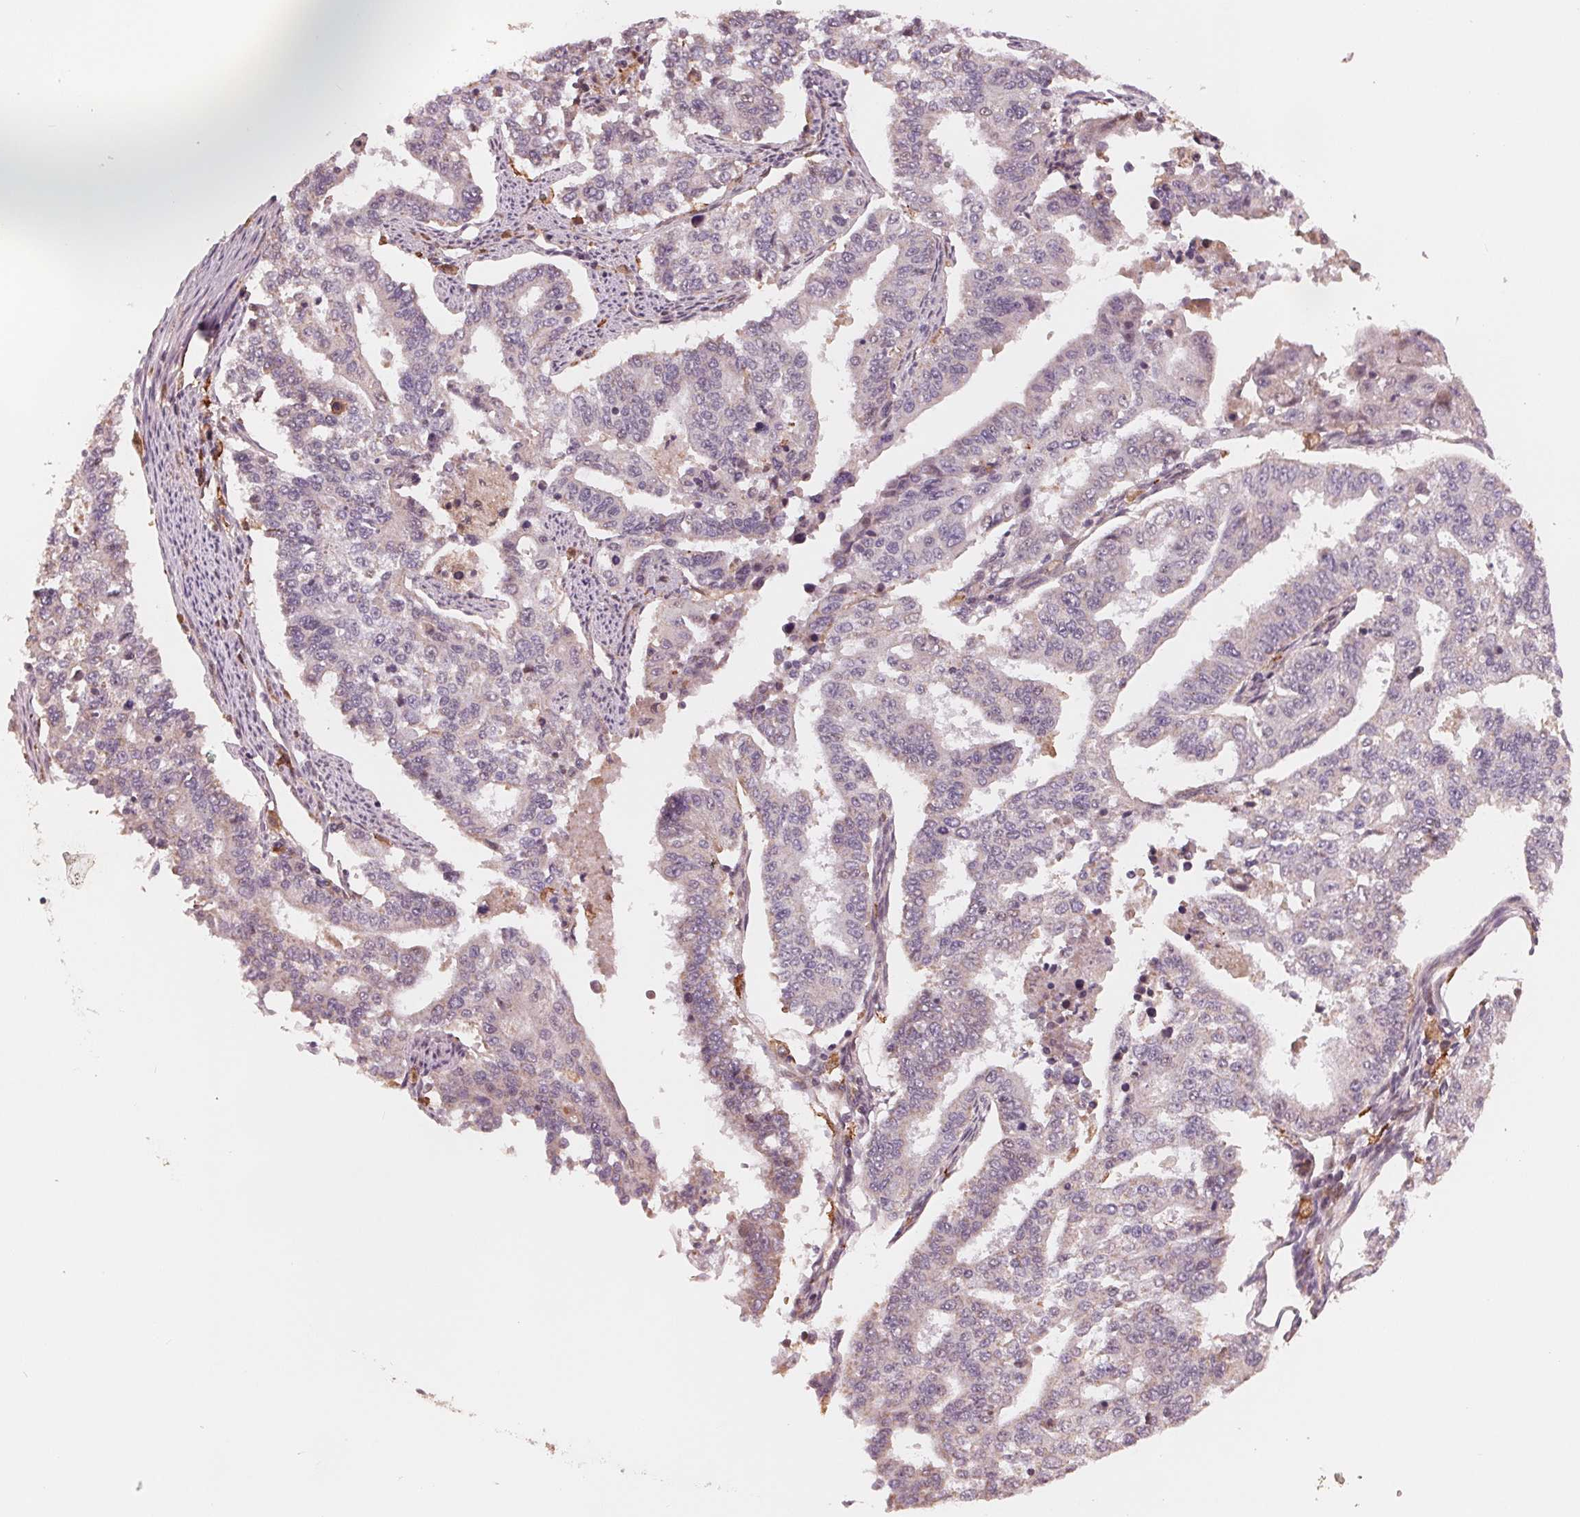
{"staining": {"intensity": "negative", "quantity": "none", "location": "none"}, "tissue": "endometrial cancer", "cell_type": "Tumor cells", "image_type": "cancer", "snomed": [{"axis": "morphology", "description": "Adenocarcinoma, NOS"}, {"axis": "topography", "description": "Uterus"}], "caption": "An immunohistochemistry (IHC) photomicrograph of endometrial cancer is shown. There is no staining in tumor cells of endometrial cancer.", "gene": "IL9R", "patient": {"sex": "female", "age": 59}}